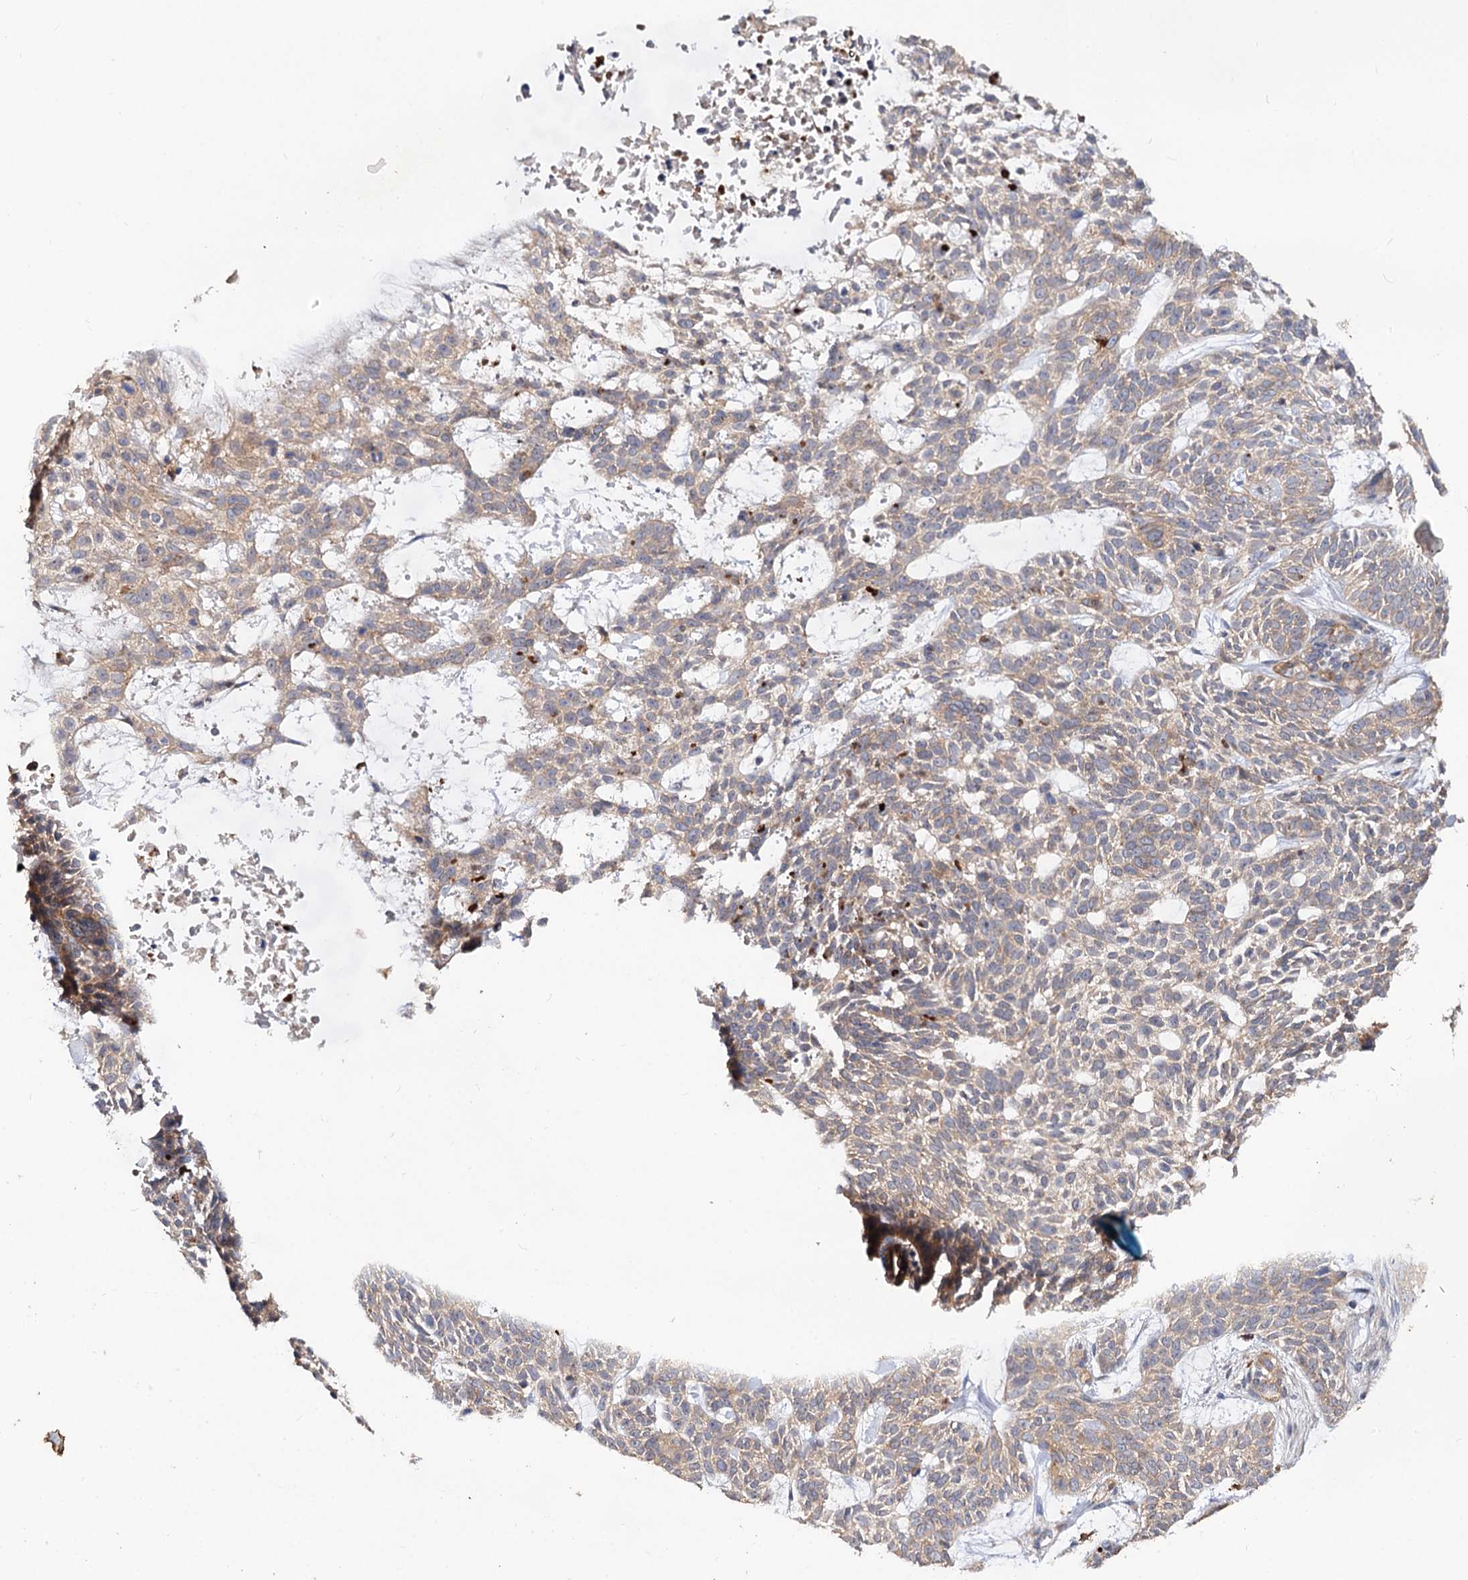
{"staining": {"intensity": "negative", "quantity": "none", "location": "none"}, "tissue": "skin cancer", "cell_type": "Tumor cells", "image_type": "cancer", "snomed": [{"axis": "morphology", "description": "Basal cell carcinoma"}, {"axis": "topography", "description": "Skin"}], "caption": "IHC of skin cancer exhibits no expression in tumor cells. Brightfield microscopy of immunohistochemistry stained with DAB (brown) and hematoxylin (blue), captured at high magnification.", "gene": "CSAD", "patient": {"sex": "male", "age": 75}}